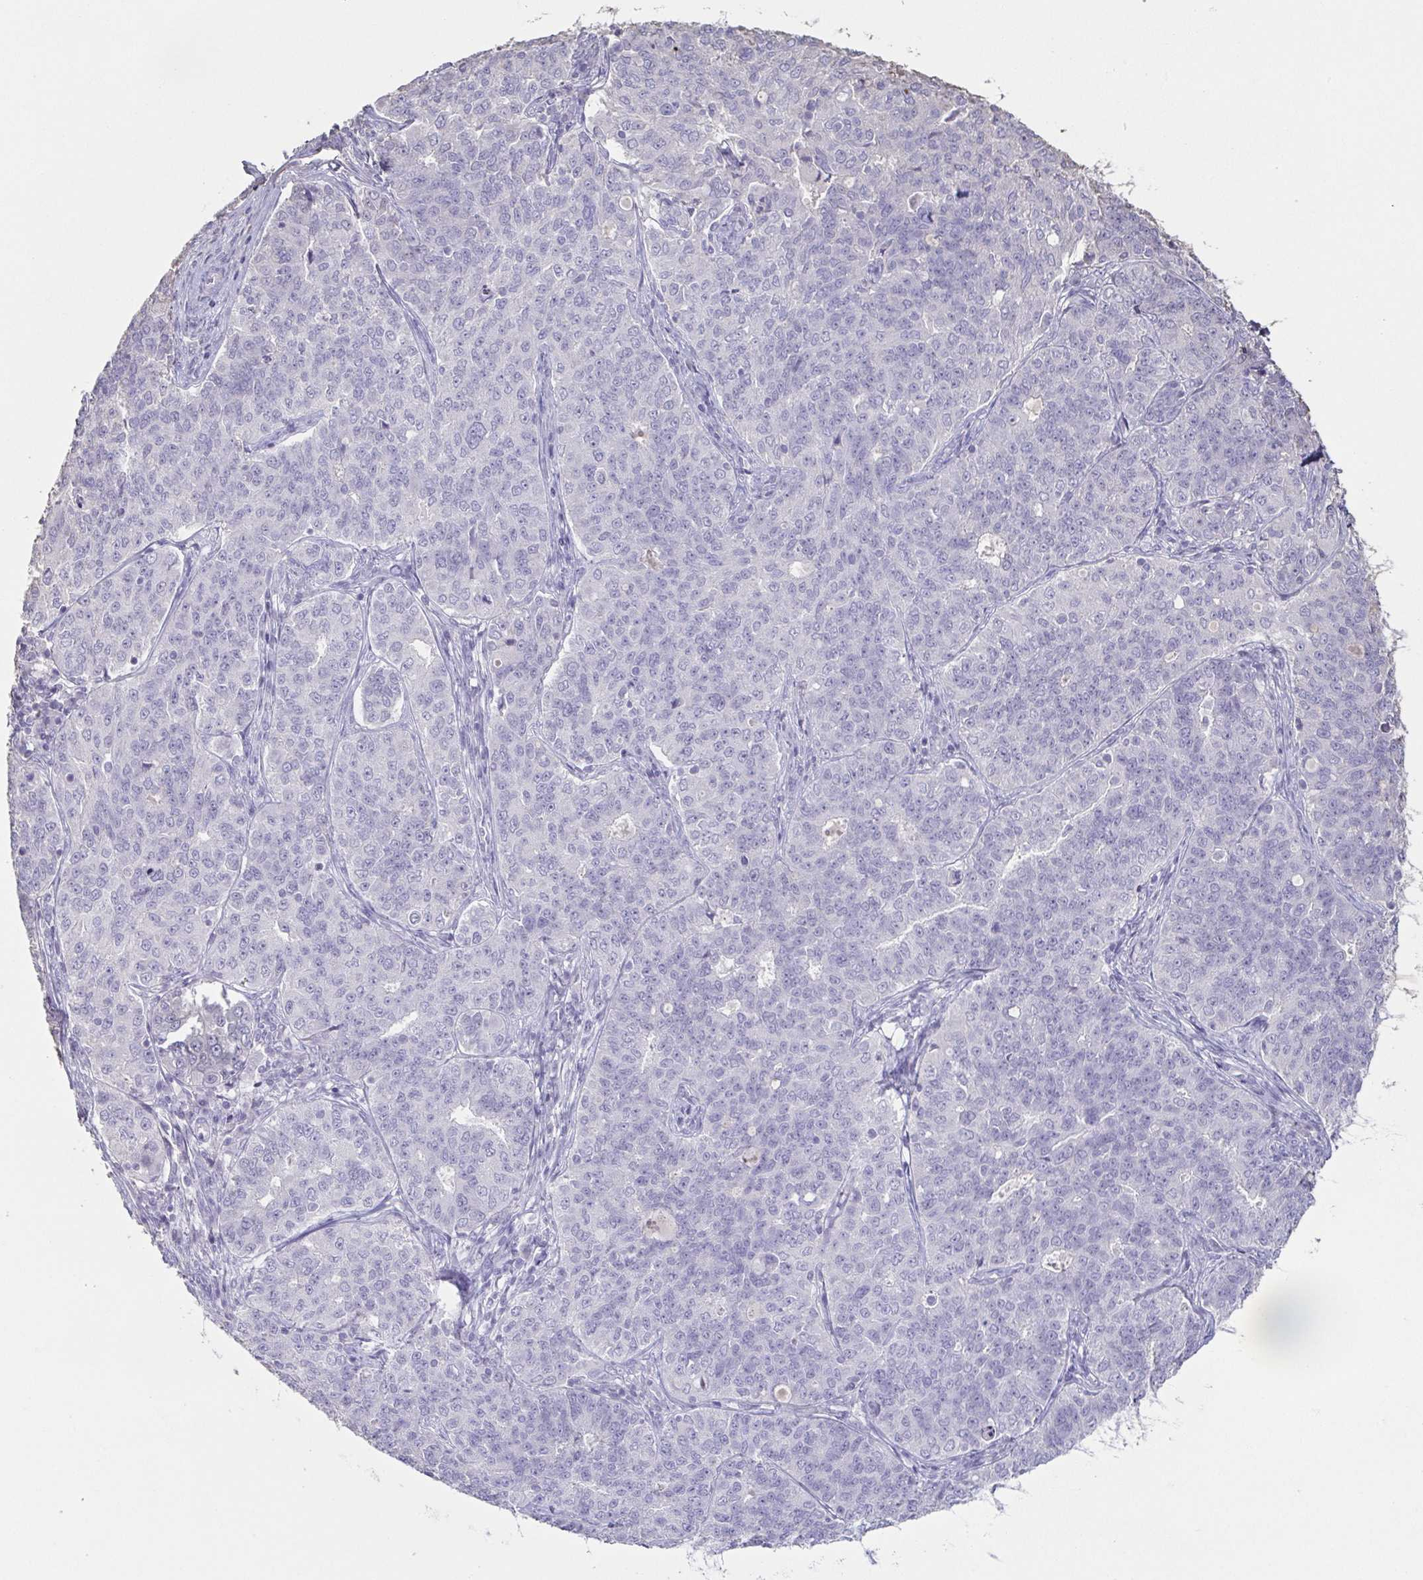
{"staining": {"intensity": "negative", "quantity": "none", "location": "none"}, "tissue": "endometrial cancer", "cell_type": "Tumor cells", "image_type": "cancer", "snomed": [{"axis": "morphology", "description": "Adenocarcinoma, NOS"}, {"axis": "topography", "description": "Endometrium"}], "caption": "Tumor cells are negative for brown protein staining in adenocarcinoma (endometrial).", "gene": "BPIFA2", "patient": {"sex": "female", "age": 43}}